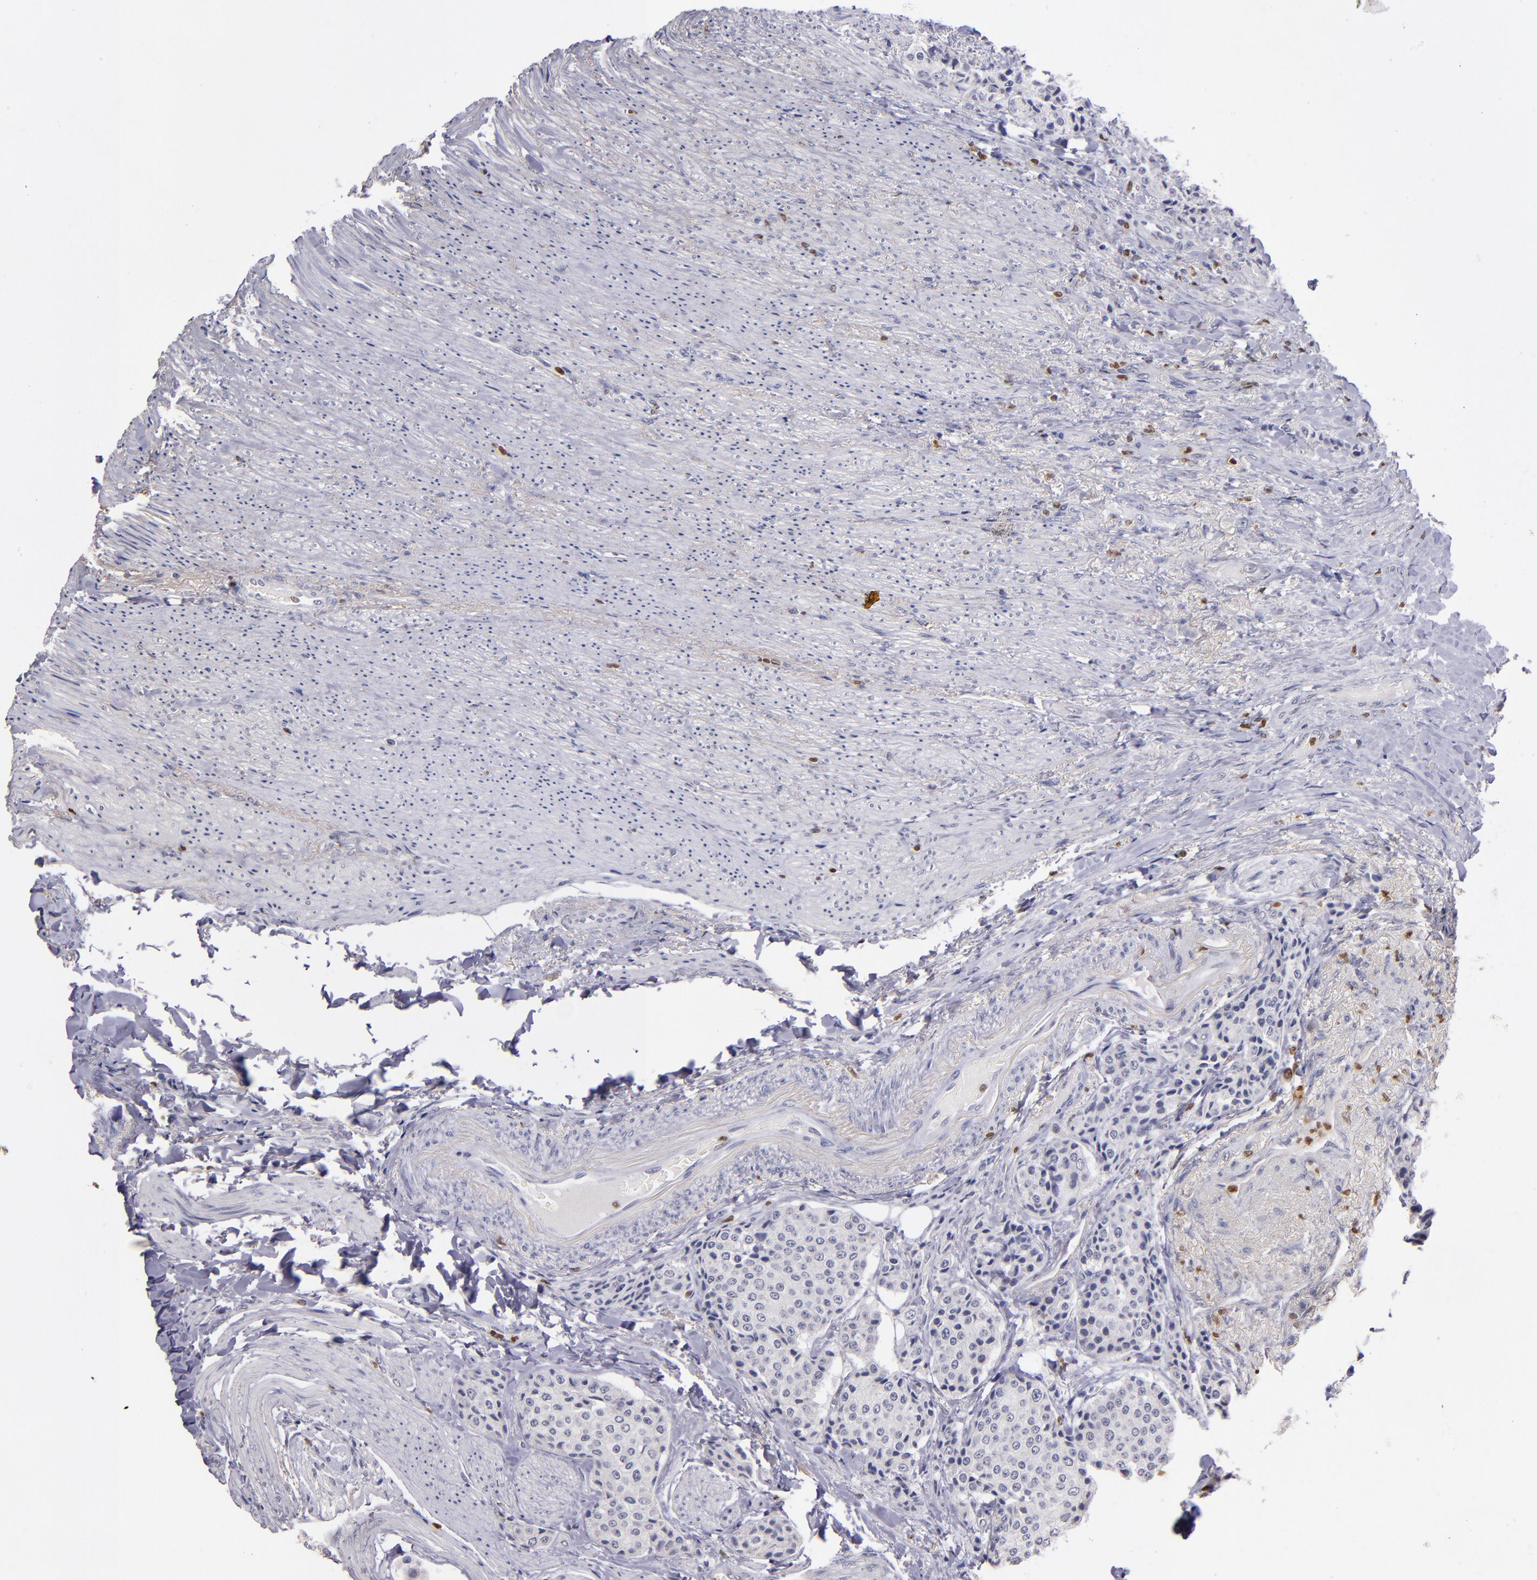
{"staining": {"intensity": "negative", "quantity": "none", "location": "none"}, "tissue": "carcinoid", "cell_type": "Tumor cells", "image_type": "cancer", "snomed": [{"axis": "morphology", "description": "Carcinoid, malignant, NOS"}, {"axis": "topography", "description": "Colon"}], "caption": "High magnification brightfield microscopy of carcinoid stained with DAB (brown) and counterstained with hematoxylin (blue): tumor cells show no significant staining.", "gene": "CDKL5", "patient": {"sex": "female", "age": 61}}